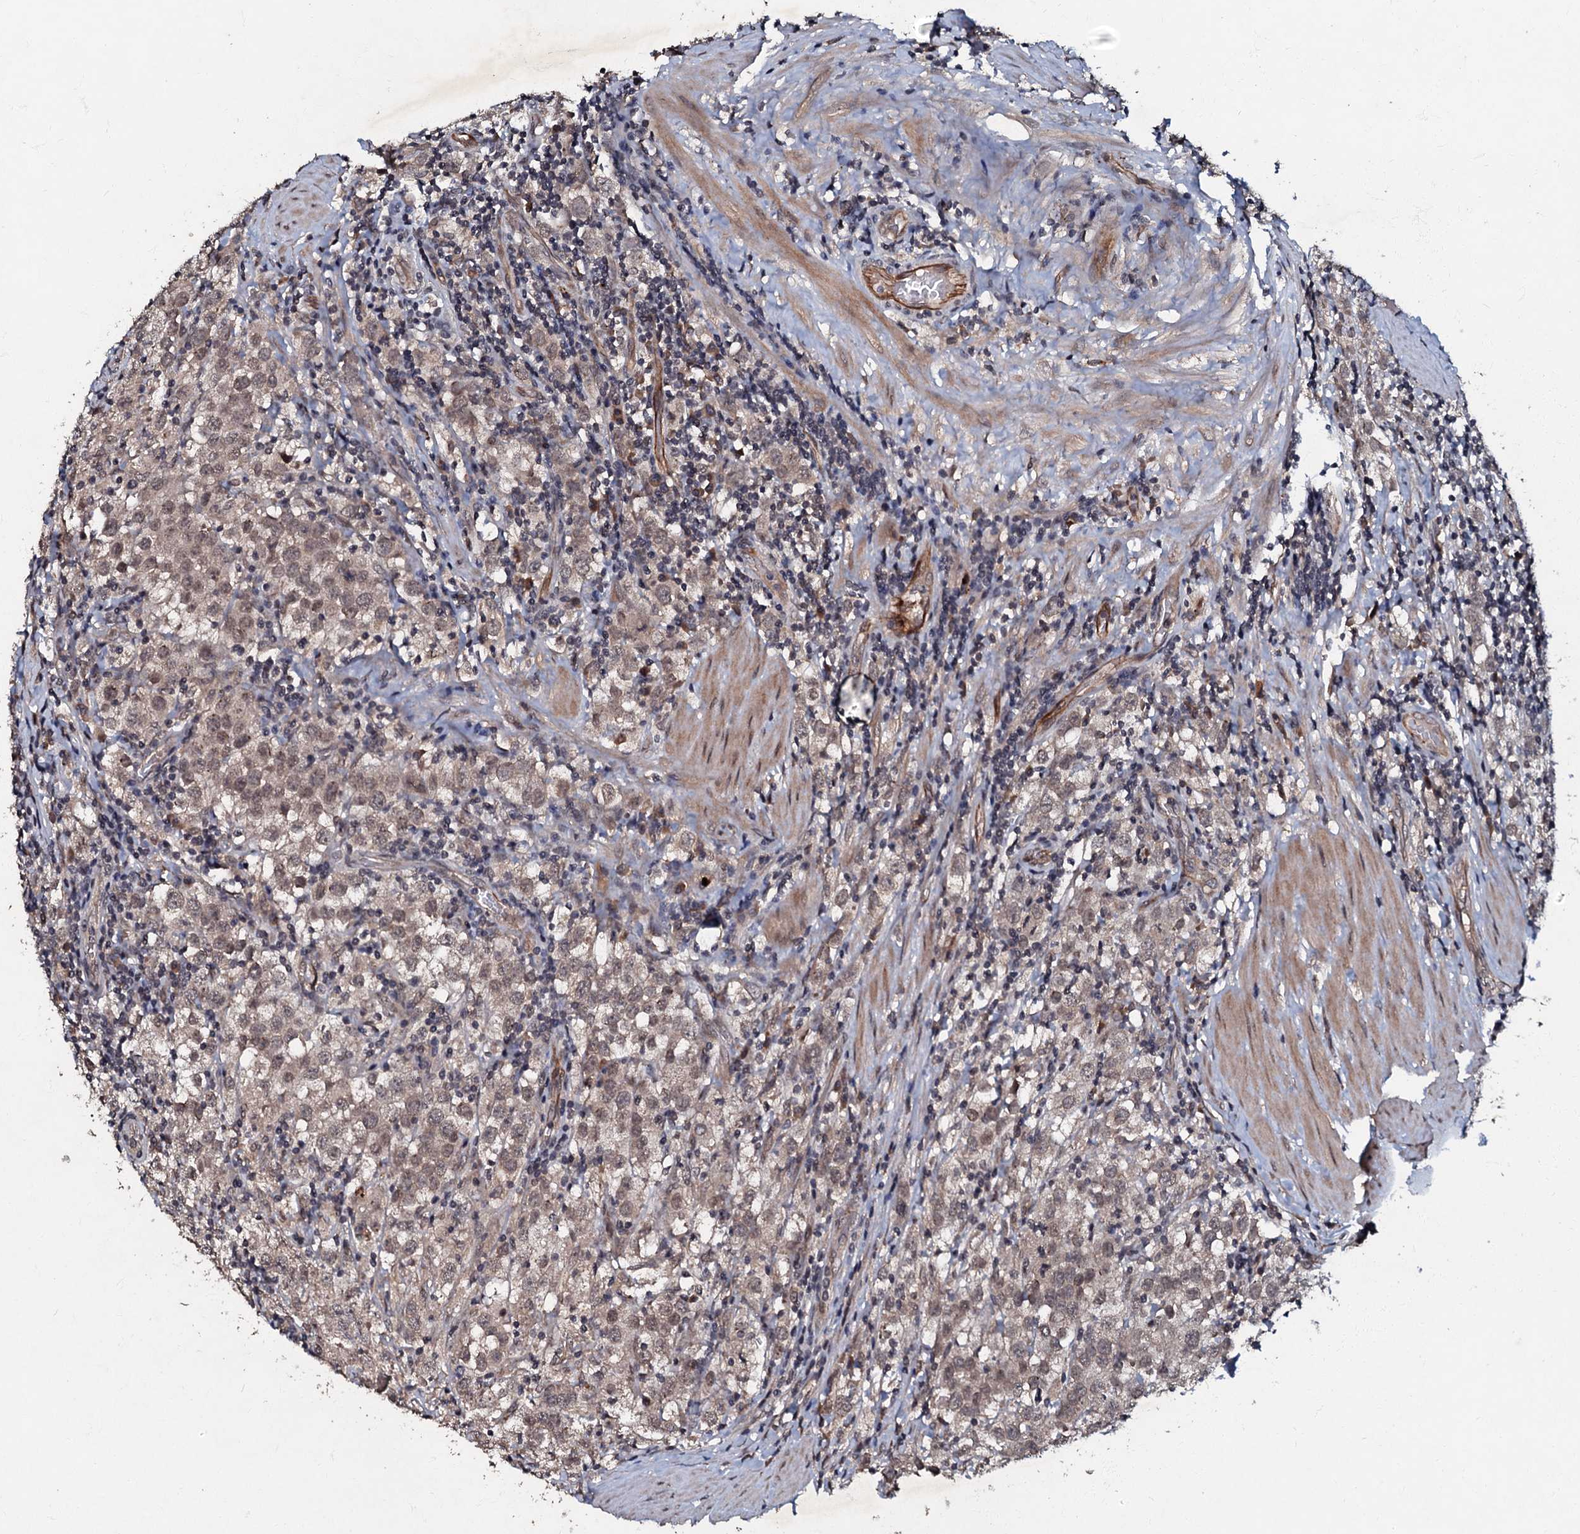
{"staining": {"intensity": "weak", "quantity": ">75%", "location": "cytoplasmic/membranous,nuclear"}, "tissue": "testis cancer", "cell_type": "Tumor cells", "image_type": "cancer", "snomed": [{"axis": "morphology", "description": "Seminoma, NOS"}, {"axis": "morphology", "description": "Carcinoma, Embryonal, NOS"}, {"axis": "topography", "description": "Testis"}], "caption": "An image of seminoma (testis) stained for a protein demonstrates weak cytoplasmic/membranous and nuclear brown staining in tumor cells.", "gene": "MANSC4", "patient": {"sex": "male", "age": 43}}